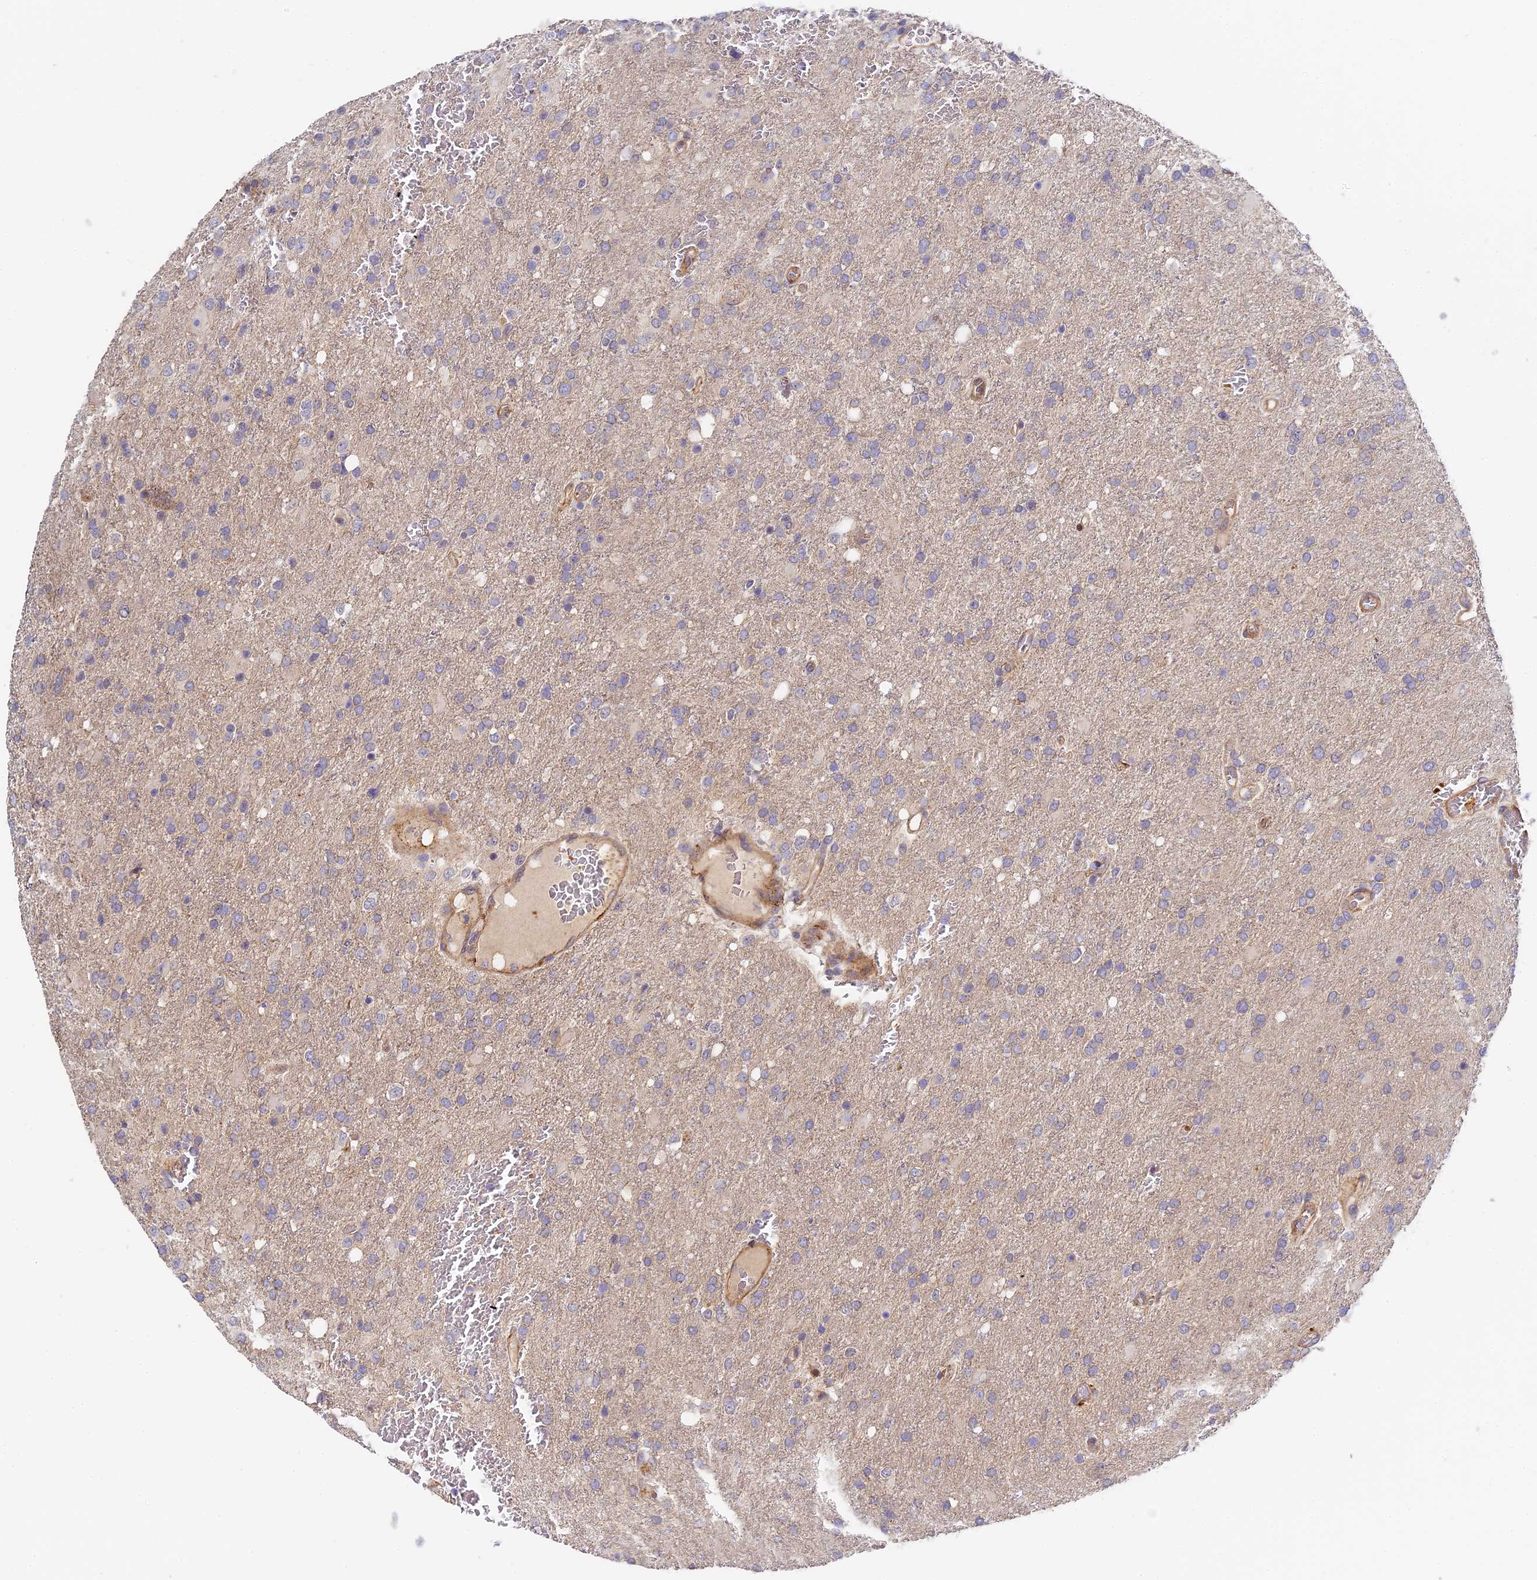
{"staining": {"intensity": "weak", "quantity": "<25%", "location": "cytoplasmic/membranous"}, "tissue": "glioma", "cell_type": "Tumor cells", "image_type": "cancer", "snomed": [{"axis": "morphology", "description": "Glioma, malignant, High grade"}, {"axis": "topography", "description": "Brain"}], "caption": "High magnification brightfield microscopy of glioma stained with DAB (3,3'-diaminobenzidine) (brown) and counterstained with hematoxylin (blue): tumor cells show no significant positivity.", "gene": "MISP3", "patient": {"sex": "female", "age": 74}}